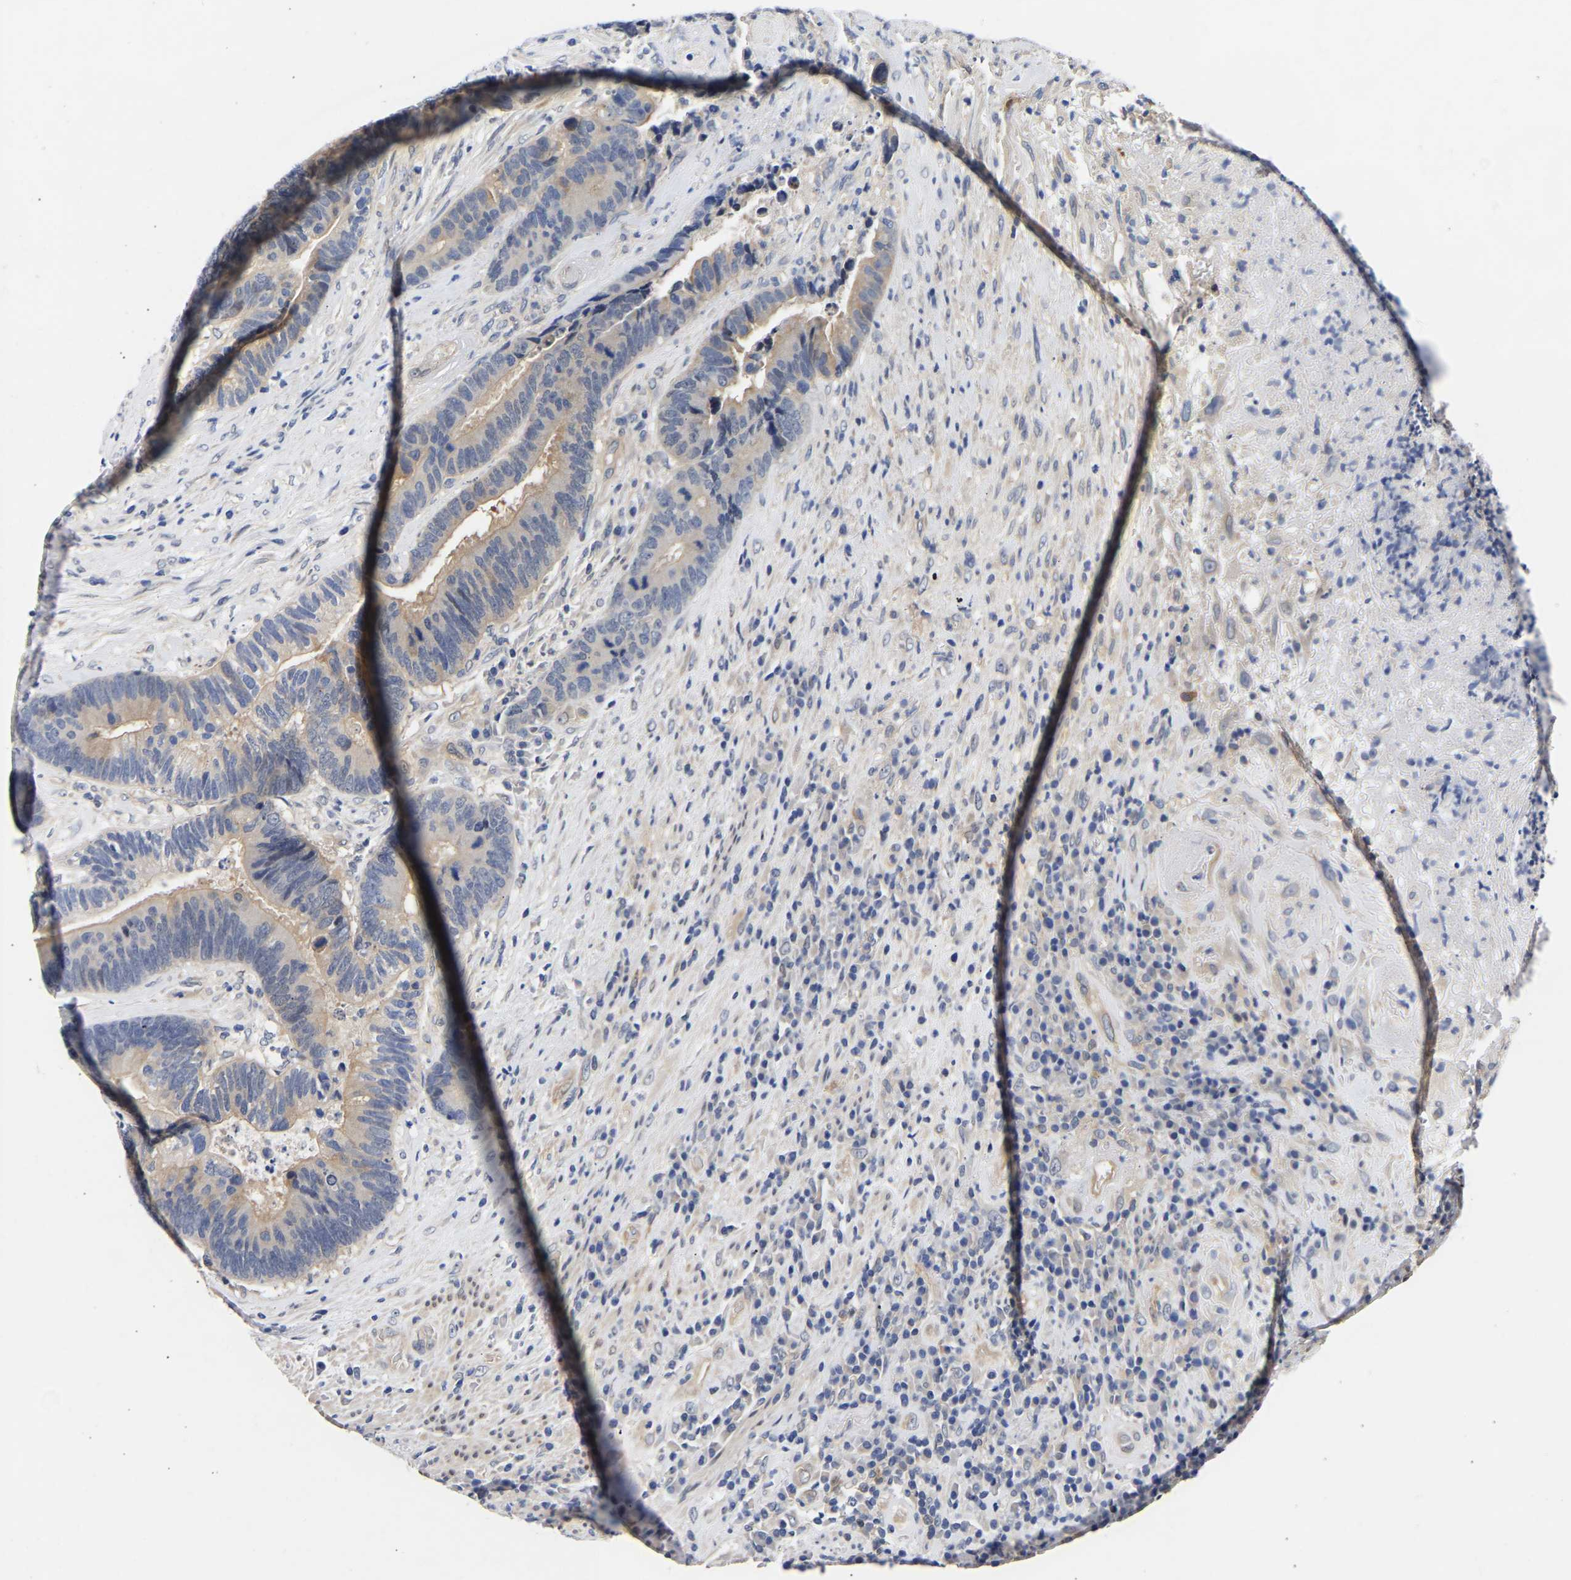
{"staining": {"intensity": "weak", "quantity": "<25%", "location": "cytoplasmic/membranous"}, "tissue": "colorectal cancer", "cell_type": "Tumor cells", "image_type": "cancer", "snomed": [{"axis": "morphology", "description": "Adenocarcinoma, NOS"}, {"axis": "topography", "description": "Rectum"}], "caption": "Immunohistochemical staining of human adenocarcinoma (colorectal) reveals no significant staining in tumor cells.", "gene": "CCDC6", "patient": {"sex": "female", "age": 89}}